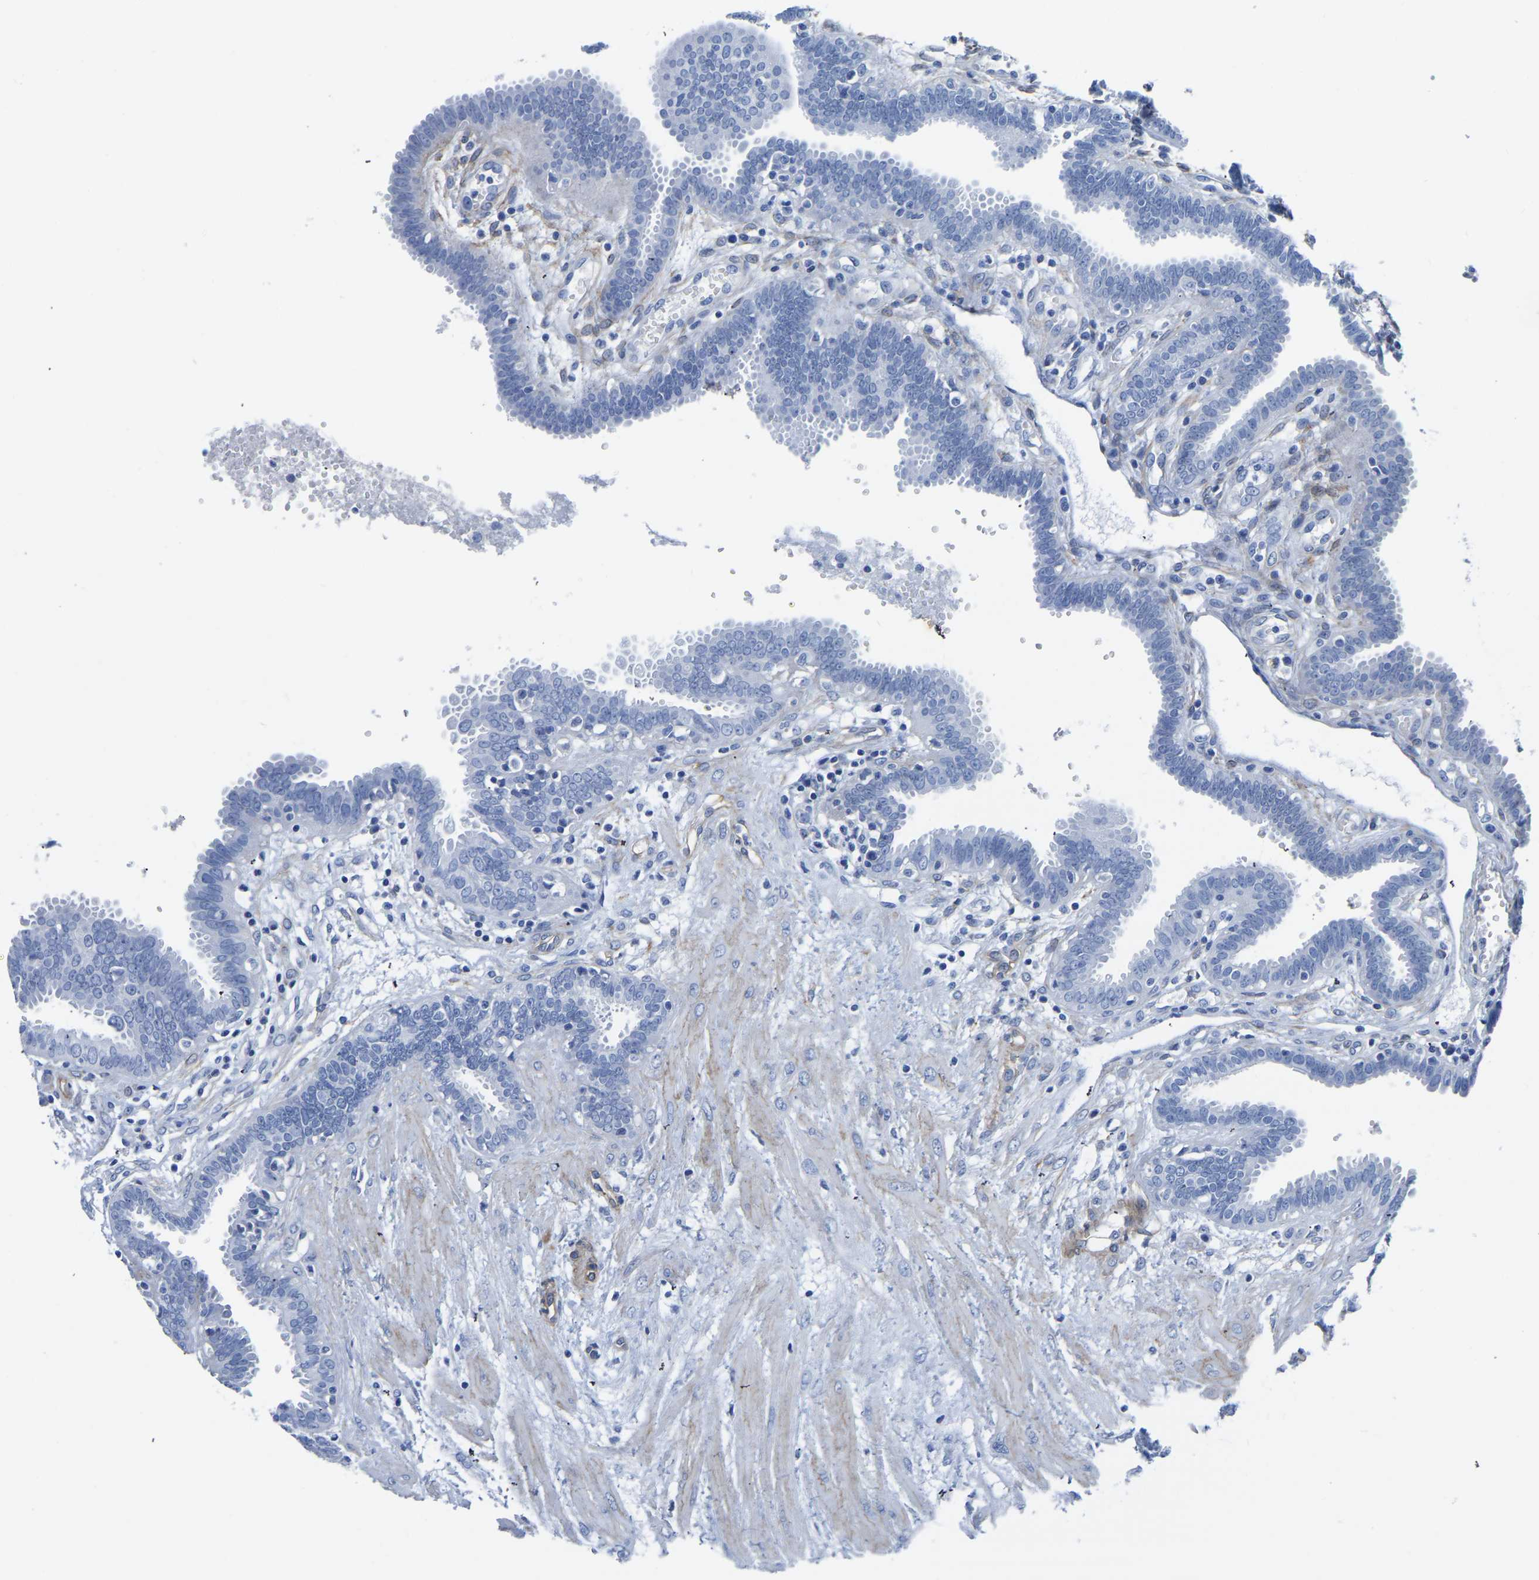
{"staining": {"intensity": "negative", "quantity": "none", "location": "none"}, "tissue": "fallopian tube", "cell_type": "Glandular cells", "image_type": "normal", "snomed": [{"axis": "morphology", "description": "Normal tissue, NOS"}, {"axis": "topography", "description": "Fallopian tube"}, {"axis": "topography", "description": "Placenta"}], "caption": "A high-resolution micrograph shows IHC staining of unremarkable fallopian tube, which displays no significant staining in glandular cells.", "gene": "SLC45A3", "patient": {"sex": "female", "age": 32}}